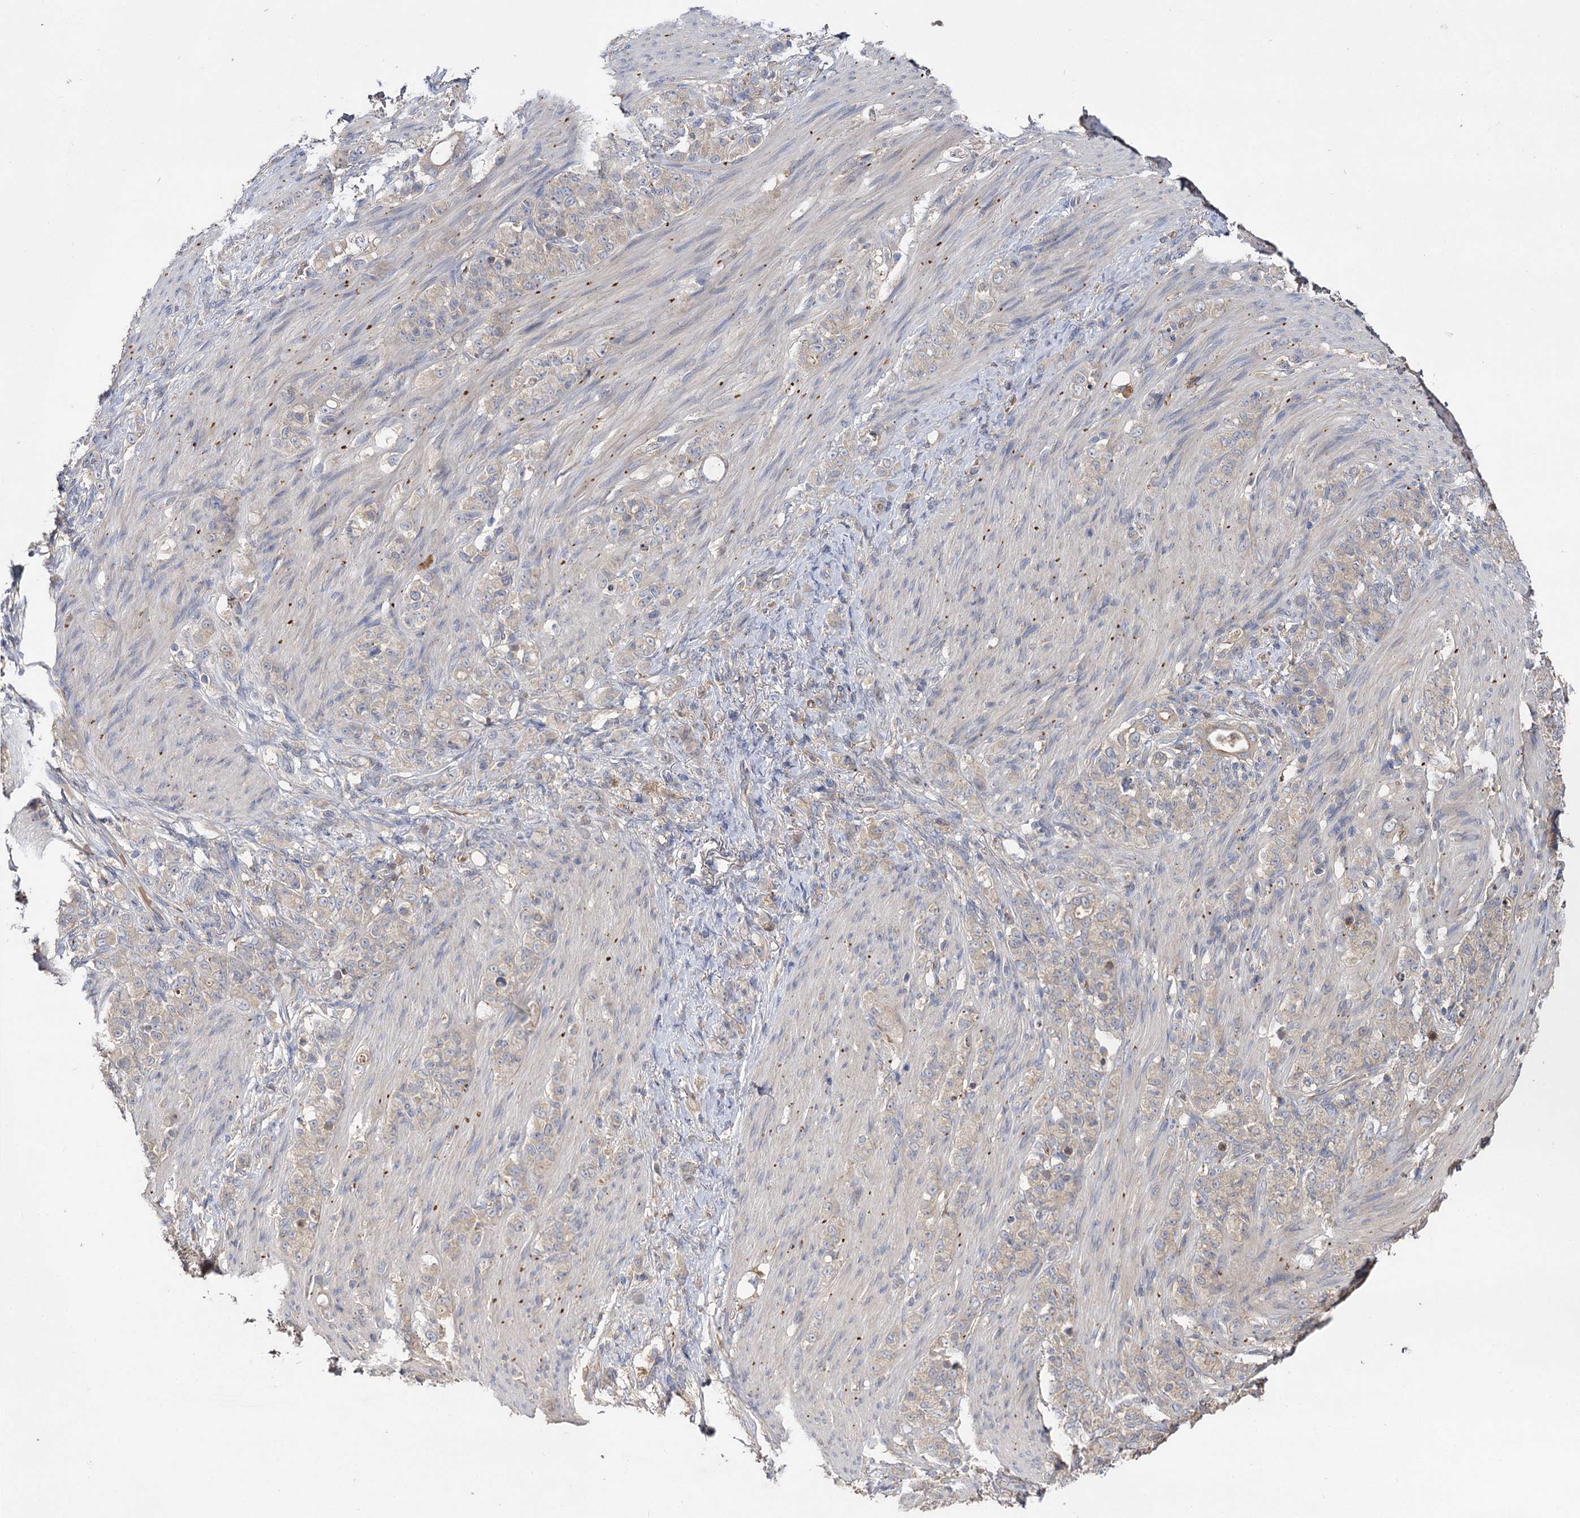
{"staining": {"intensity": "negative", "quantity": "none", "location": "none"}, "tissue": "stomach cancer", "cell_type": "Tumor cells", "image_type": "cancer", "snomed": [{"axis": "morphology", "description": "Adenocarcinoma, NOS"}, {"axis": "topography", "description": "Stomach"}], "caption": "Protein analysis of stomach adenocarcinoma displays no significant positivity in tumor cells.", "gene": "USP50", "patient": {"sex": "female", "age": 79}}